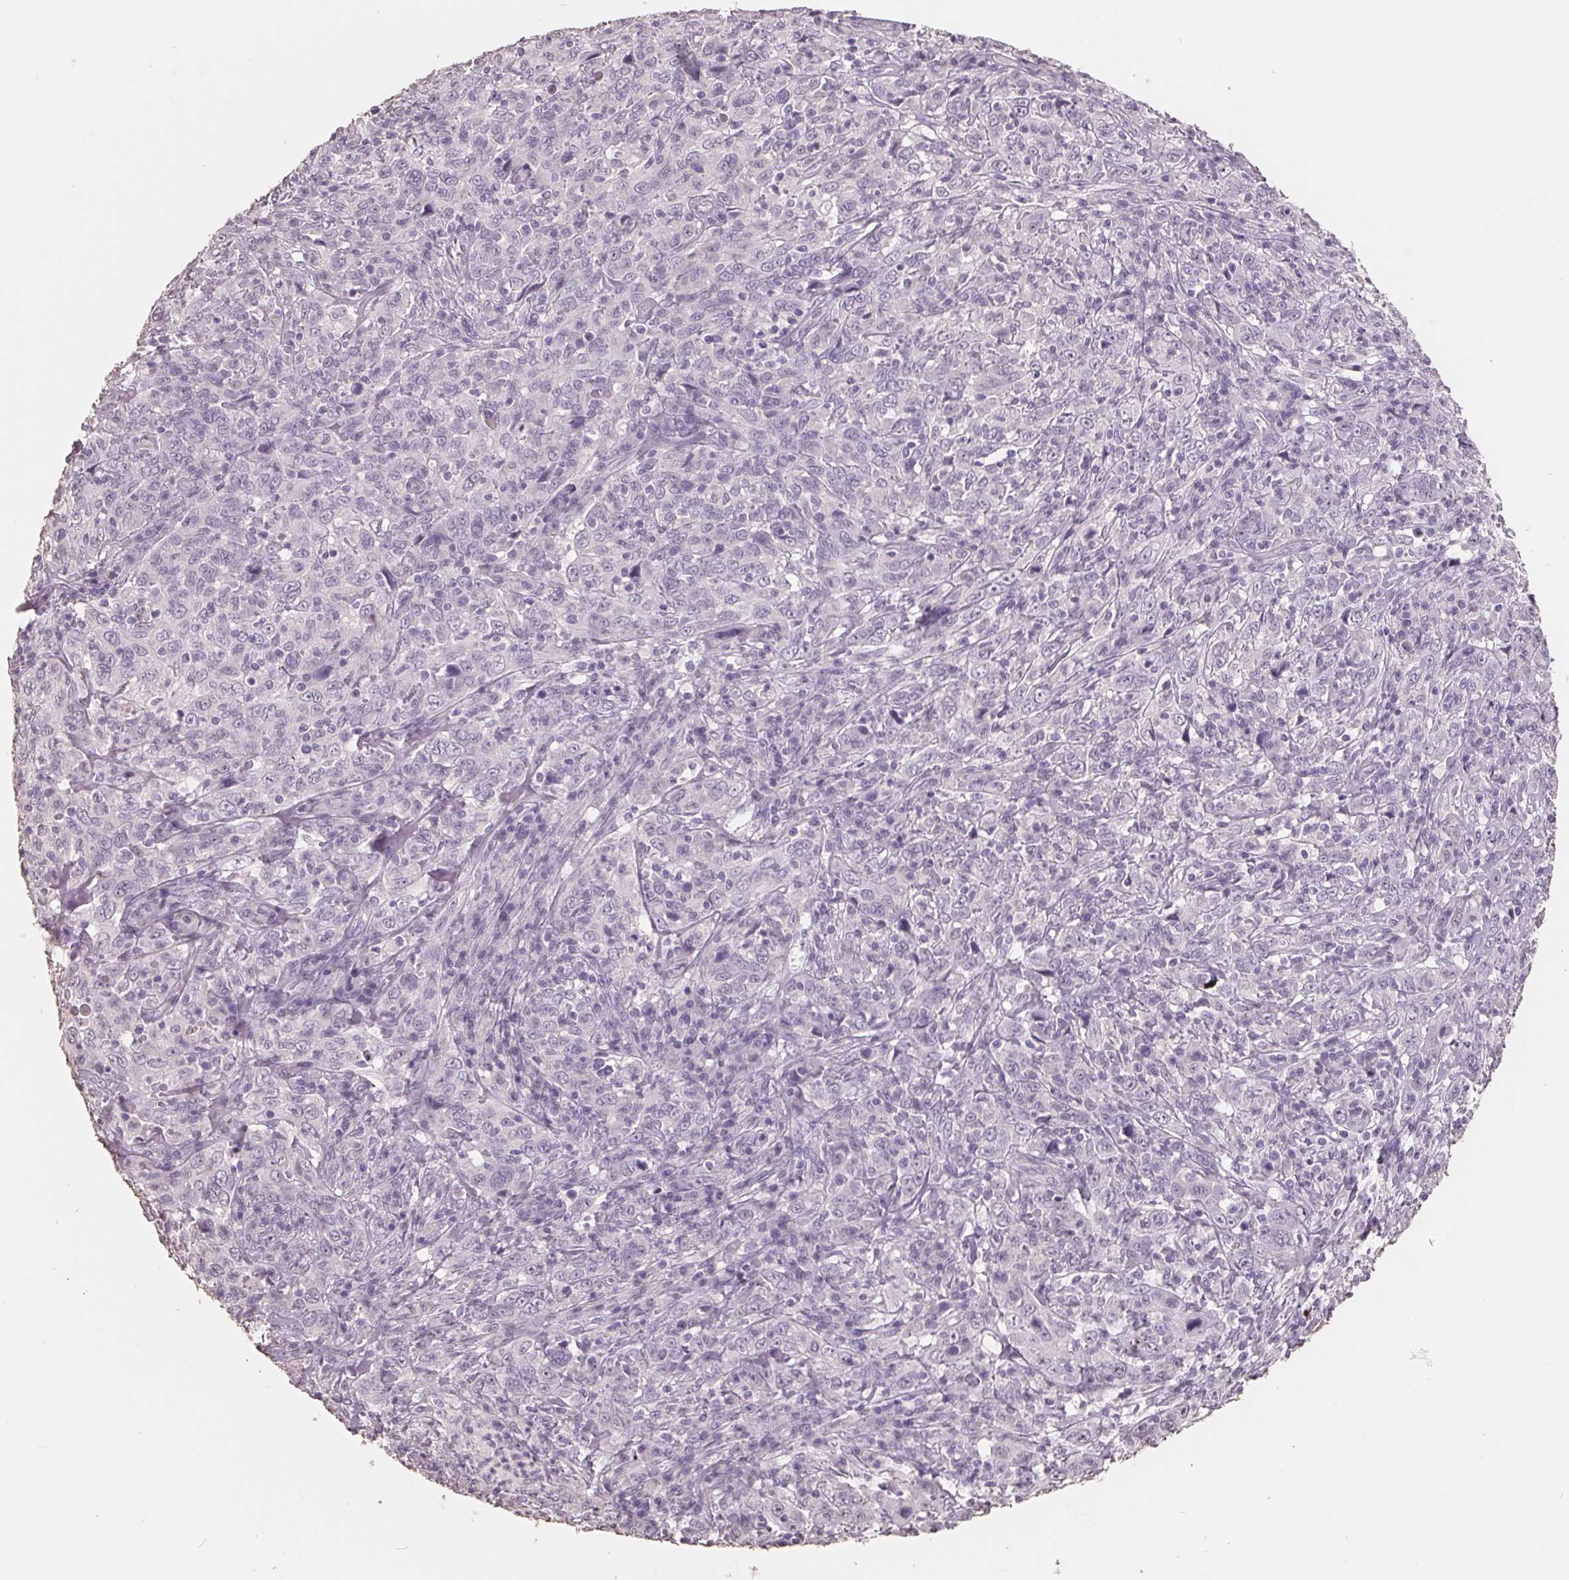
{"staining": {"intensity": "negative", "quantity": "none", "location": "none"}, "tissue": "cervical cancer", "cell_type": "Tumor cells", "image_type": "cancer", "snomed": [{"axis": "morphology", "description": "Squamous cell carcinoma, NOS"}, {"axis": "topography", "description": "Cervix"}], "caption": "Image shows no significant protein positivity in tumor cells of cervical squamous cell carcinoma.", "gene": "FTCD", "patient": {"sex": "female", "age": 46}}